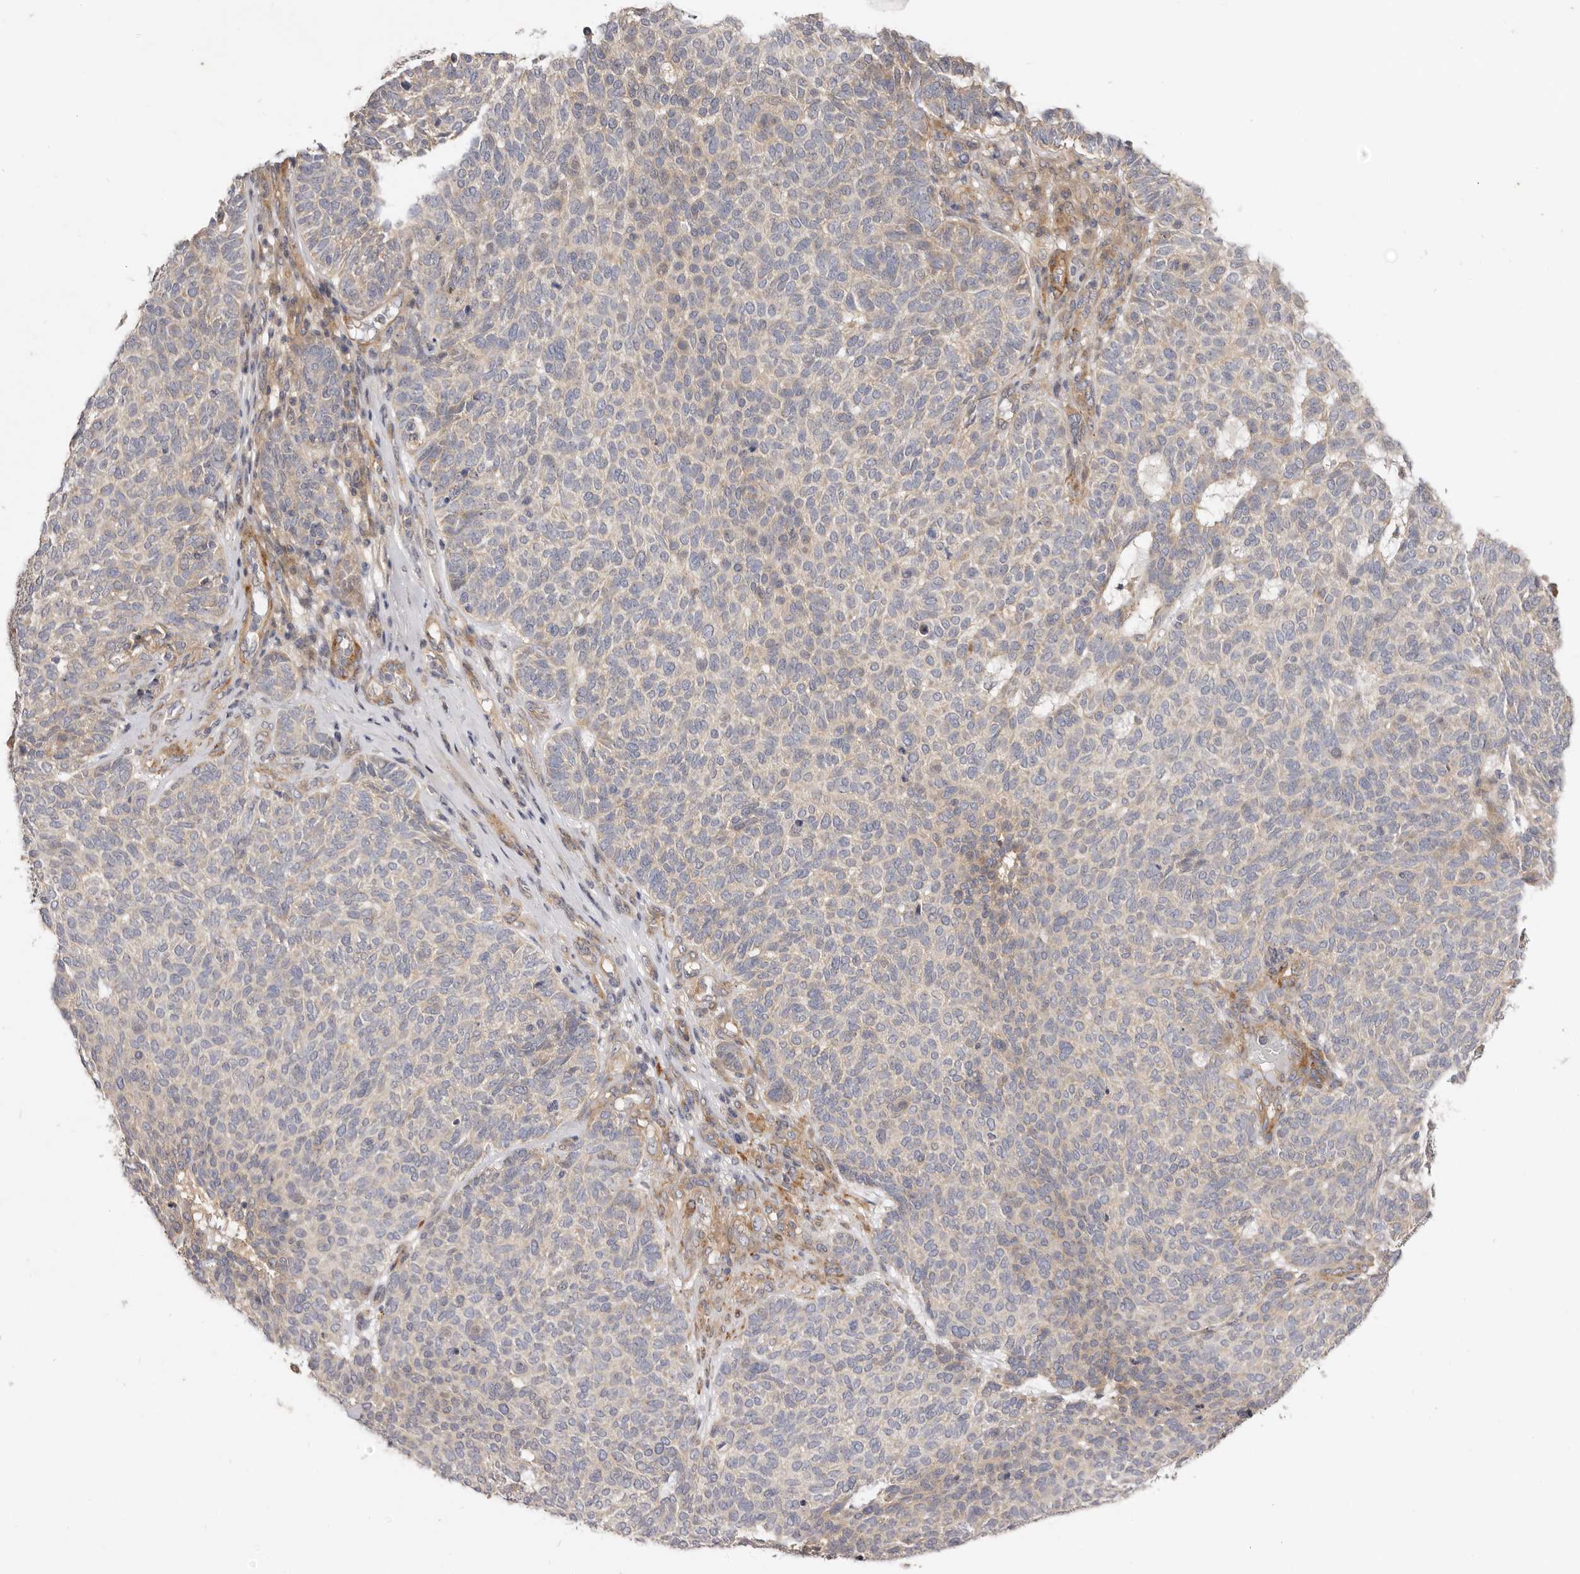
{"staining": {"intensity": "negative", "quantity": "none", "location": "none"}, "tissue": "skin cancer", "cell_type": "Tumor cells", "image_type": "cancer", "snomed": [{"axis": "morphology", "description": "Squamous cell carcinoma, NOS"}, {"axis": "topography", "description": "Skin"}], "caption": "An immunohistochemistry (IHC) histopathology image of skin cancer is shown. There is no staining in tumor cells of skin cancer.", "gene": "ADAMTS9", "patient": {"sex": "female", "age": 90}}